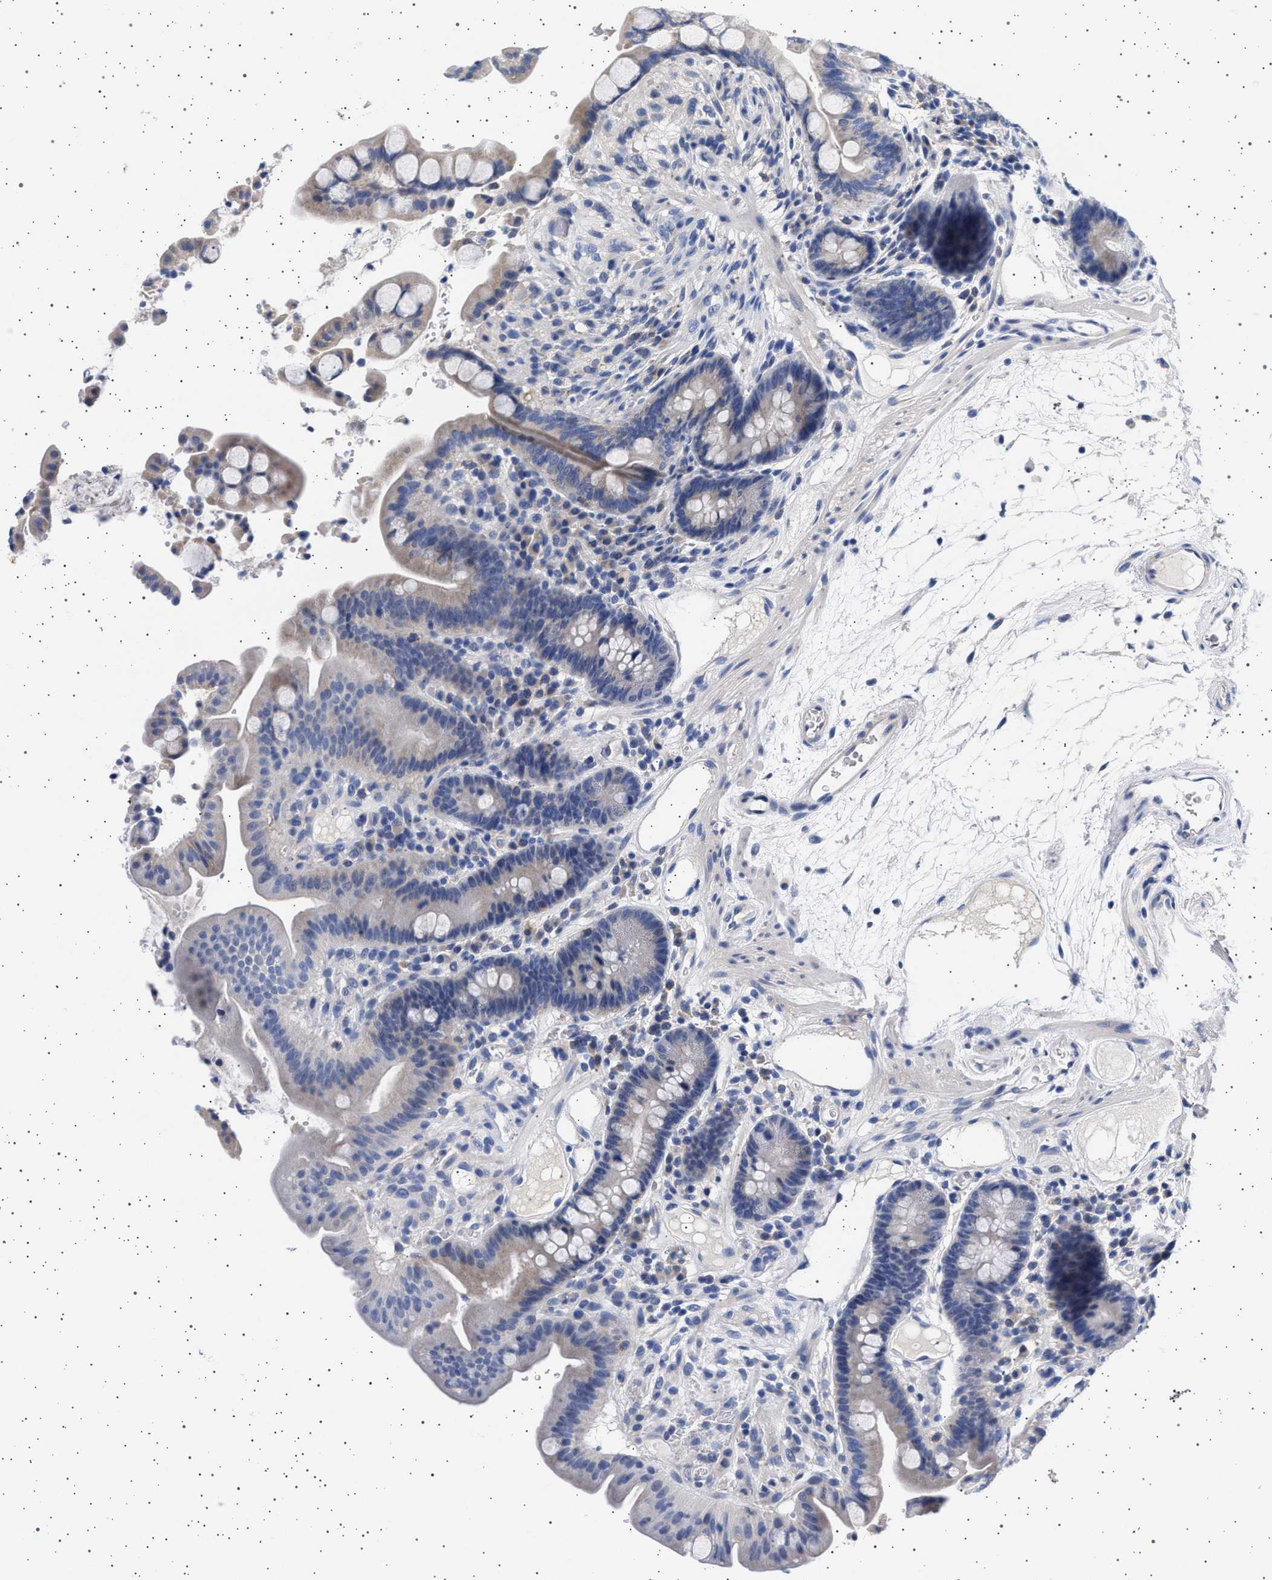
{"staining": {"intensity": "negative", "quantity": "none", "location": "none"}, "tissue": "colon", "cell_type": "Endothelial cells", "image_type": "normal", "snomed": [{"axis": "morphology", "description": "Normal tissue, NOS"}, {"axis": "topography", "description": "Colon"}], "caption": "This is a image of immunohistochemistry staining of normal colon, which shows no positivity in endothelial cells. (Brightfield microscopy of DAB IHC at high magnification).", "gene": "TRMT10B", "patient": {"sex": "male", "age": 73}}